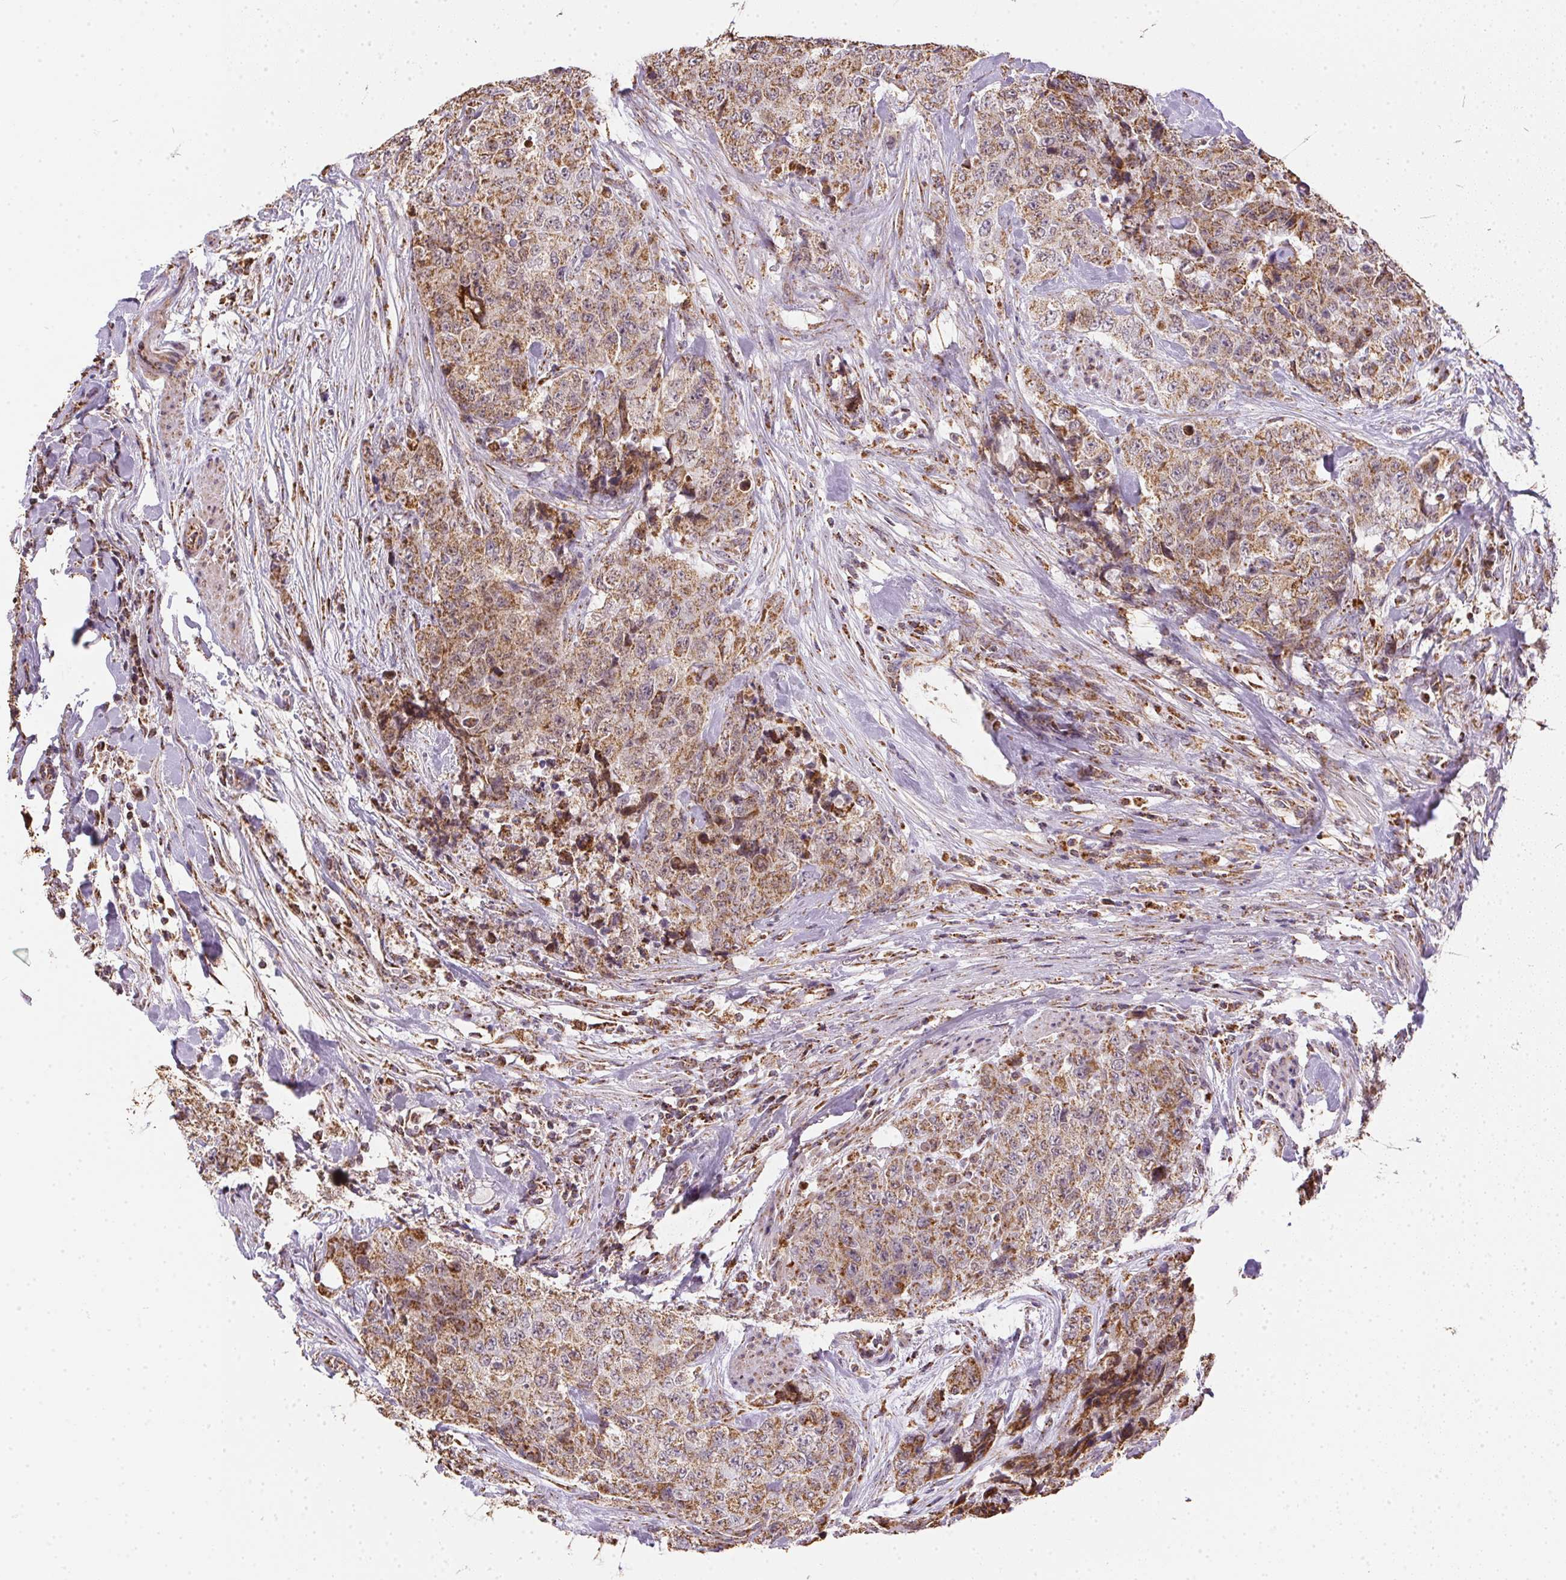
{"staining": {"intensity": "moderate", "quantity": ">75%", "location": "cytoplasmic/membranous"}, "tissue": "urothelial cancer", "cell_type": "Tumor cells", "image_type": "cancer", "snomed": [{"axis": "morphology", "description": "Urothelial carcinoma, High grade"}, {"axis": "topography", "description": "Urinary bladder"}], "caption": "Immunohistochemistry (IHC) staining of high-grade urothelial carcinoma, which shows medium levels of moderate cytoplasmic/membranous expression in about >75% of tumor cells indicating moderate cytoplasmic/membranous protein expression. The staining was performed using DAB (brown) for protein detection and nuclei were counterstained in hematoxylin (blue).", "gene": "MAPK11", "patient": {"sex": "female", "age": 78}}